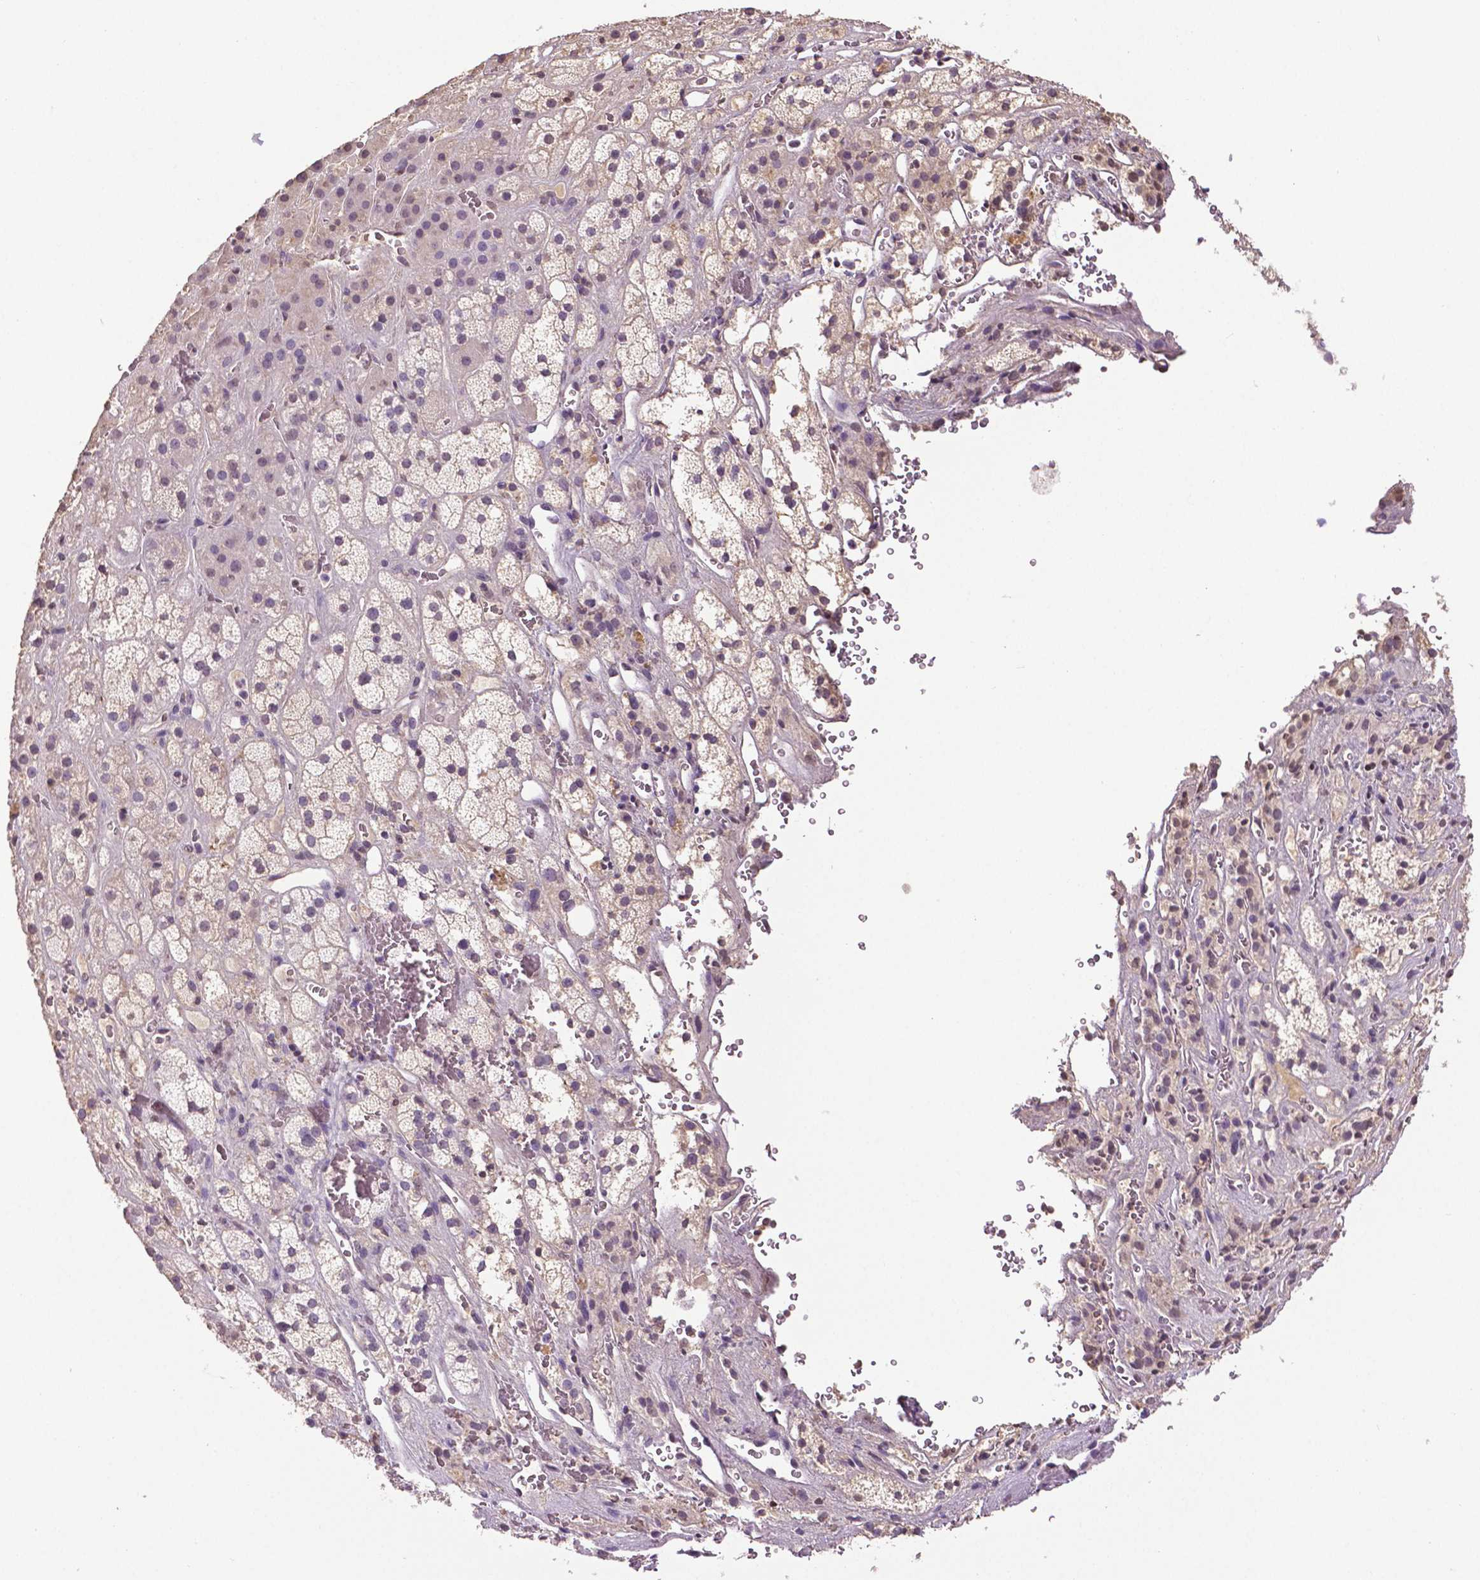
{"staining": {"intensity": "negative", "quantity": "none", "location": "none"}, "tissue": "adrenal gland", "cell_type": "Glandular cells", "image_type": "normal", "snomed": [{"axis": "morphology", "description": "Normal tissue, NOS"}, {"axis": "topography", "description": "Adrenal gland"}], "caption": "Unremarkable adrenal gland was stained to show a protein in brown. There is no significant positivity in glandular cells. (Brightfield microscopy of DAB (3,3'-diaminobenzidine) immunohistochemistry (IHC) at high magnification).", "gene": "RUNX3", "patient": {"sex": "male", "age": 57}}